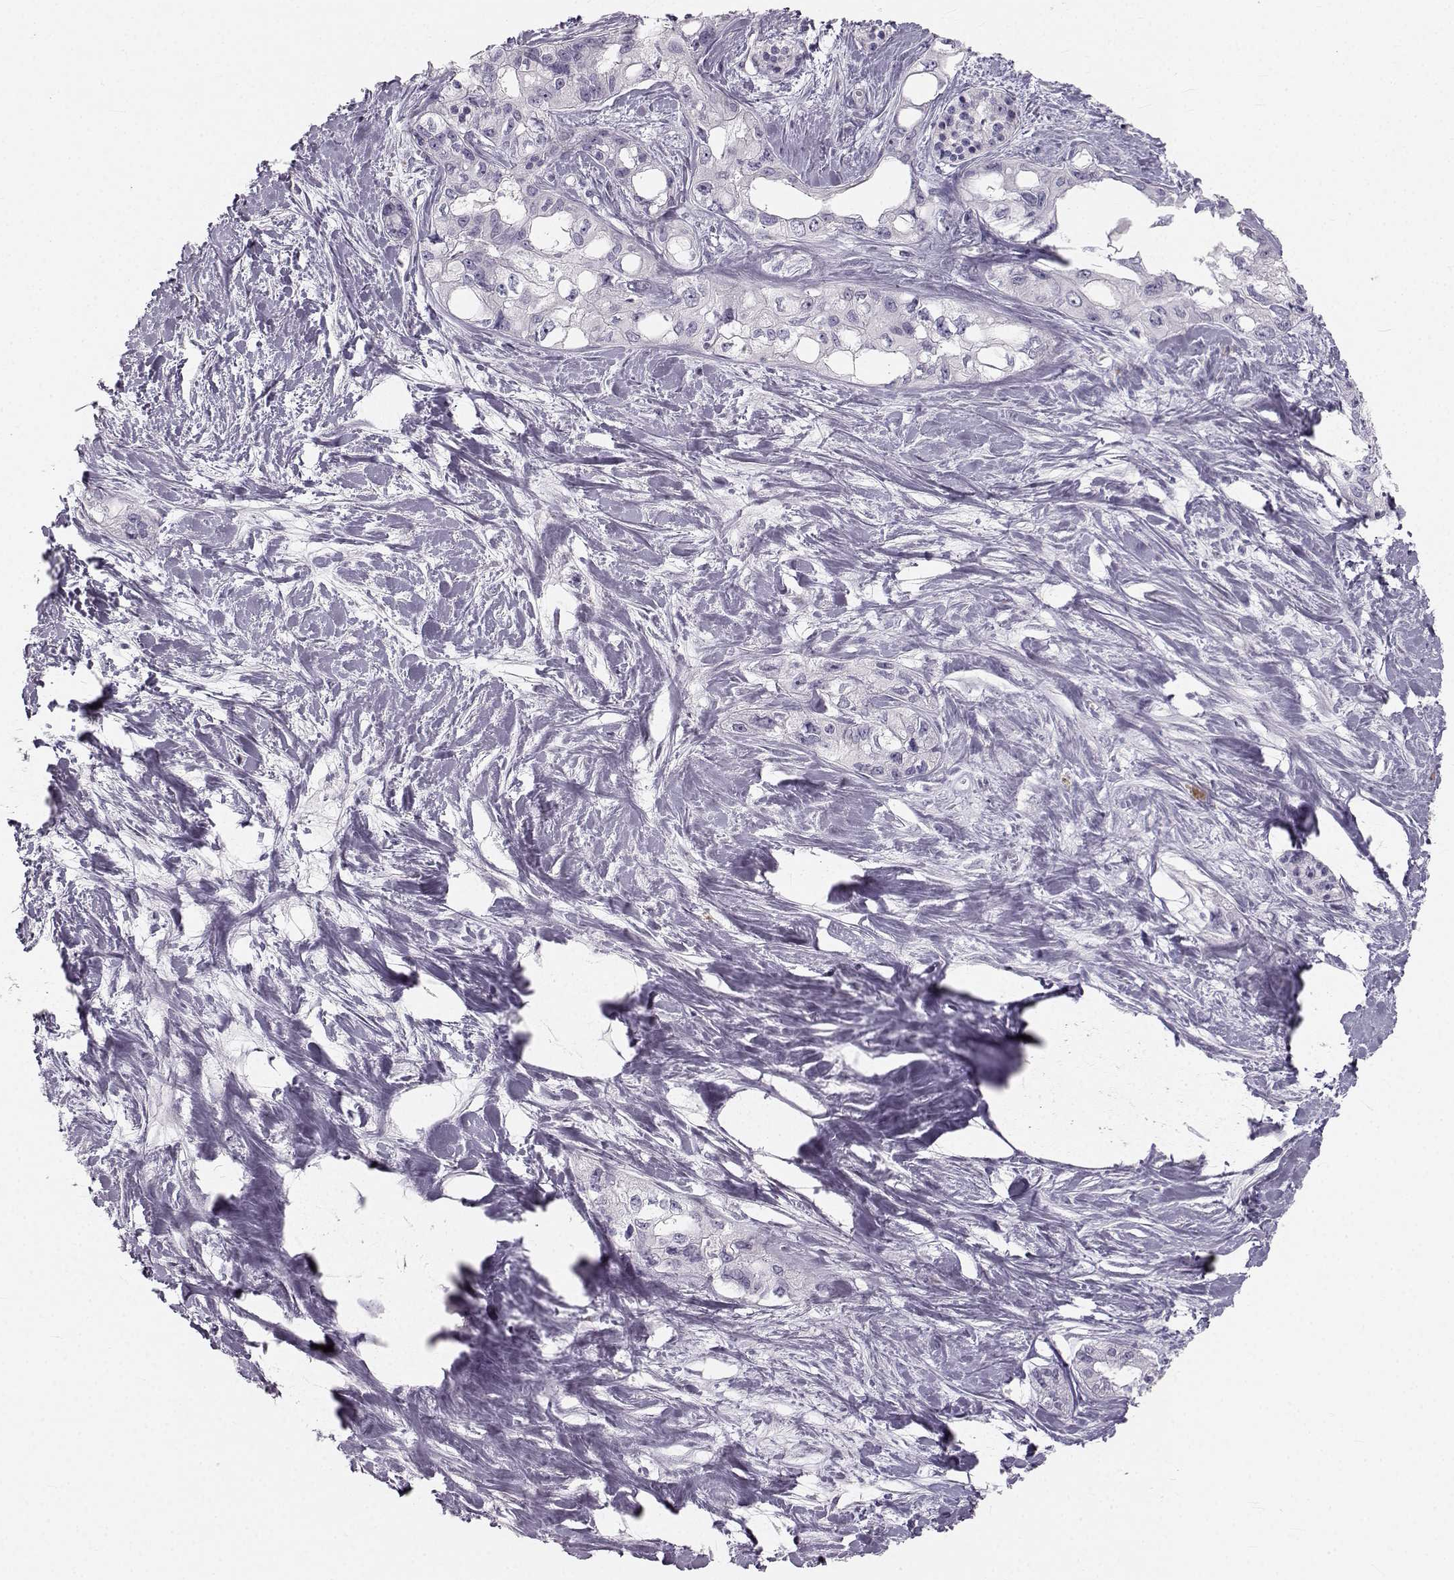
{"staining": {"intensity": "negative", "quantity": "none", "location": "none"}, "tissue": "pancreatic cancer", "cell_type": "Tumor cells", "image_type": "cancer", "snomed": [{"axis": "morphology", "description": "Adenocarcinoma, NOS"}, {"axis": "topography", "description": "Pancreas"}], "caption": "This is an IHC histopathology image of human pancreatic adenocarcinoma. There is no expression in tumor cells.", "gene": "OIP5", "patient": {"sex": "female", "age": 50}}